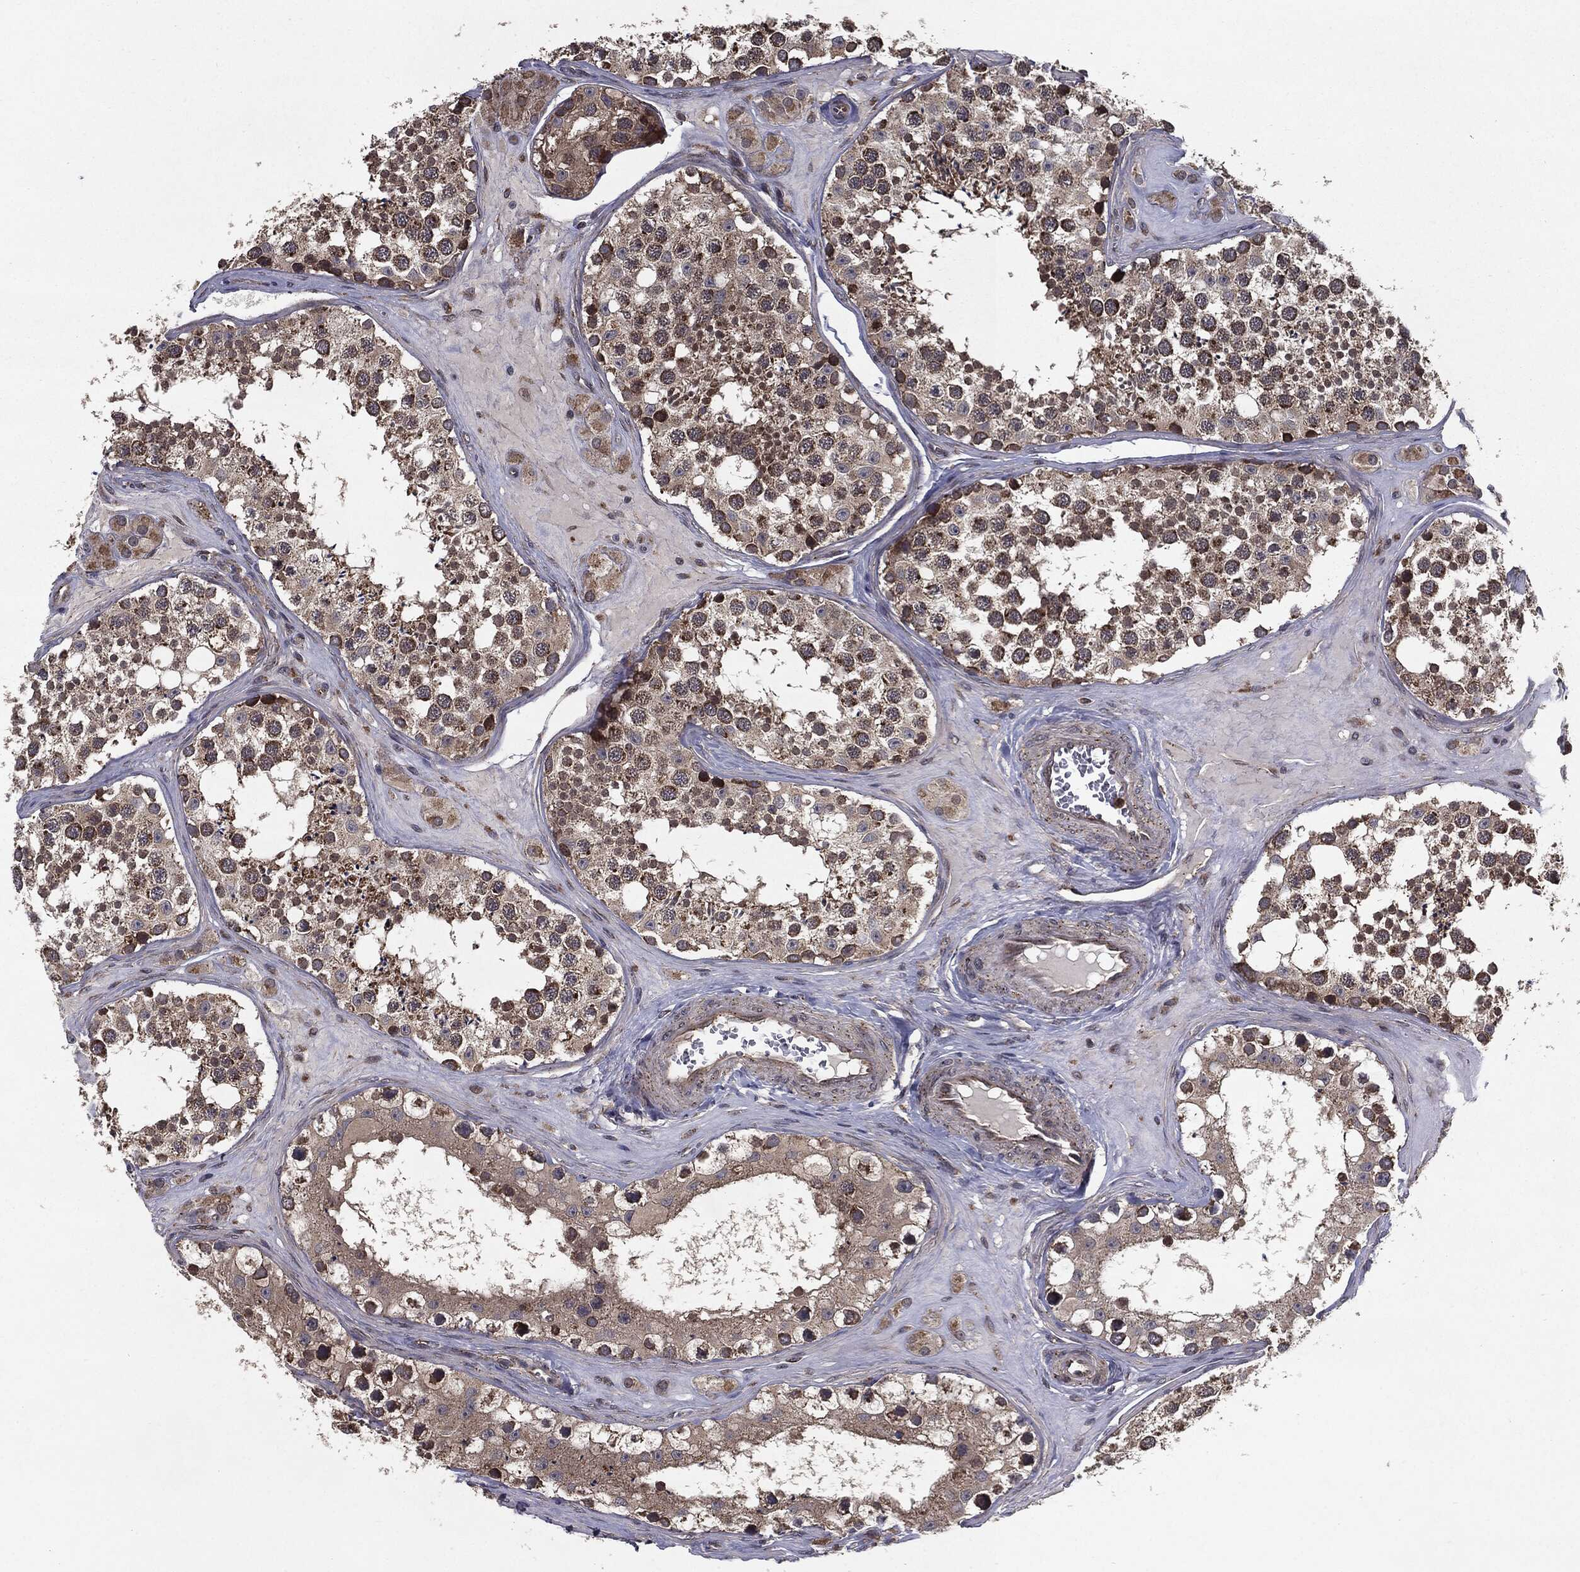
{"staining": {"intensity": "strong", "quantity": "25%-75%", "location": "cytoplasmic/membranous"}, "tissue": "testis", "cell_type": "Cells in seminiferous ducts", "image_type": "normal", "snomed": [{"axis": "morphology", "description": "Normal tissue, NOS"}, {"axis": "topography", "description": "Testis"}], "caption": "Testis stained with a brown dye reveals strong cytoplasmic/membranous positive positivity in approximately 25%-75% of cells in seminiferous ducts.", "gene": "HDAC5", "patient": {"sex": "male", "age": 31}}